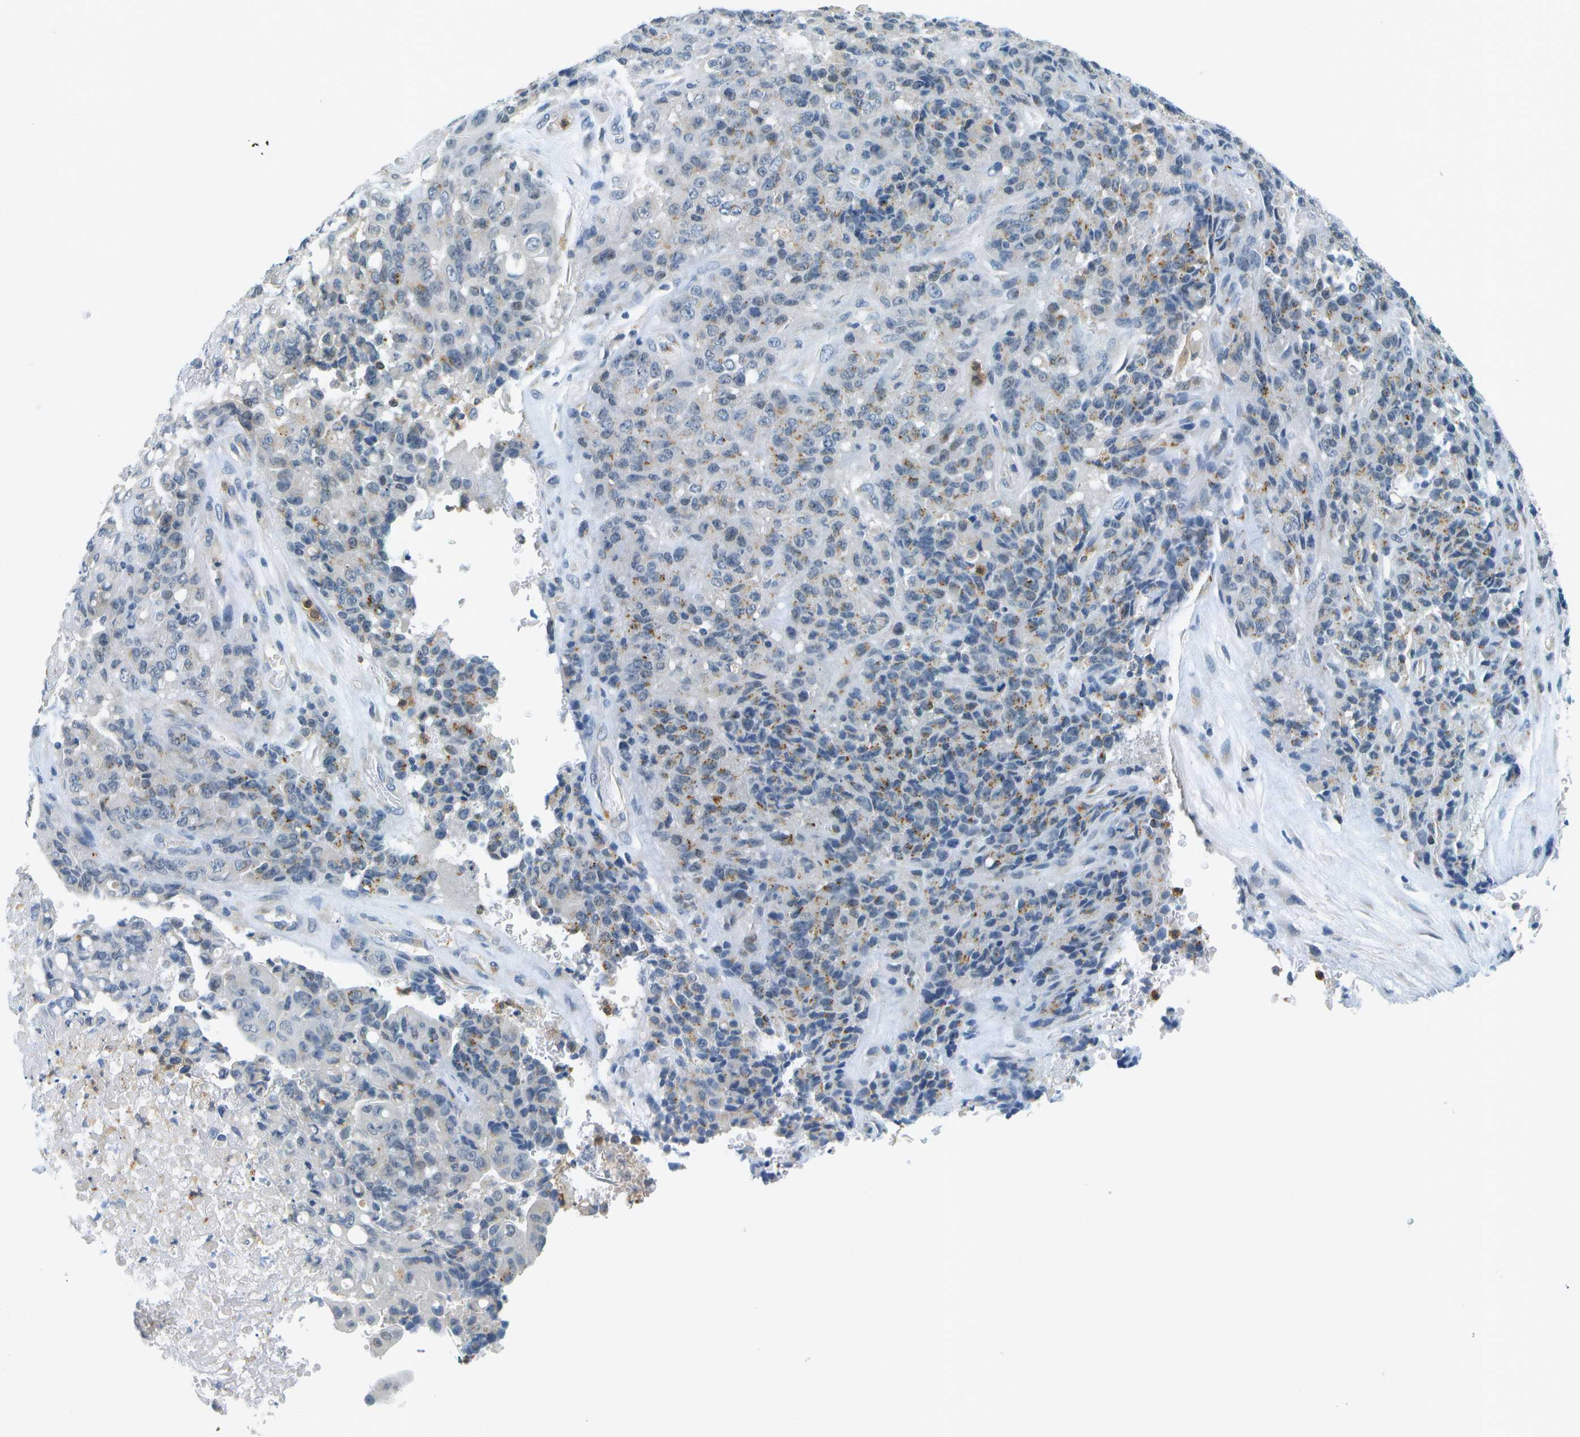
{"staining": {"intensity": "moderate", "quantity": "<25%", "location": "cytoplasmic/membranous"}, "tissue": "stomach cancer", "cell_type": "Tumor cells", "image_type": "cancer", "snomed": [{"axis": "morphology", "description": "Adenocarcinoma, NOS"}, {"axis": "topography", "description": "Stomach"}], "caption": "Stomach cancer stained with DAB (3,3'-diaminobenzidine) immunohistochemistry reveals low levels of moderate cytoplasmic/membranous expression in approximately <25% of tumor cells.", "gene": "RASGRP2", "patient": {"sex": "female", "age": 73}}